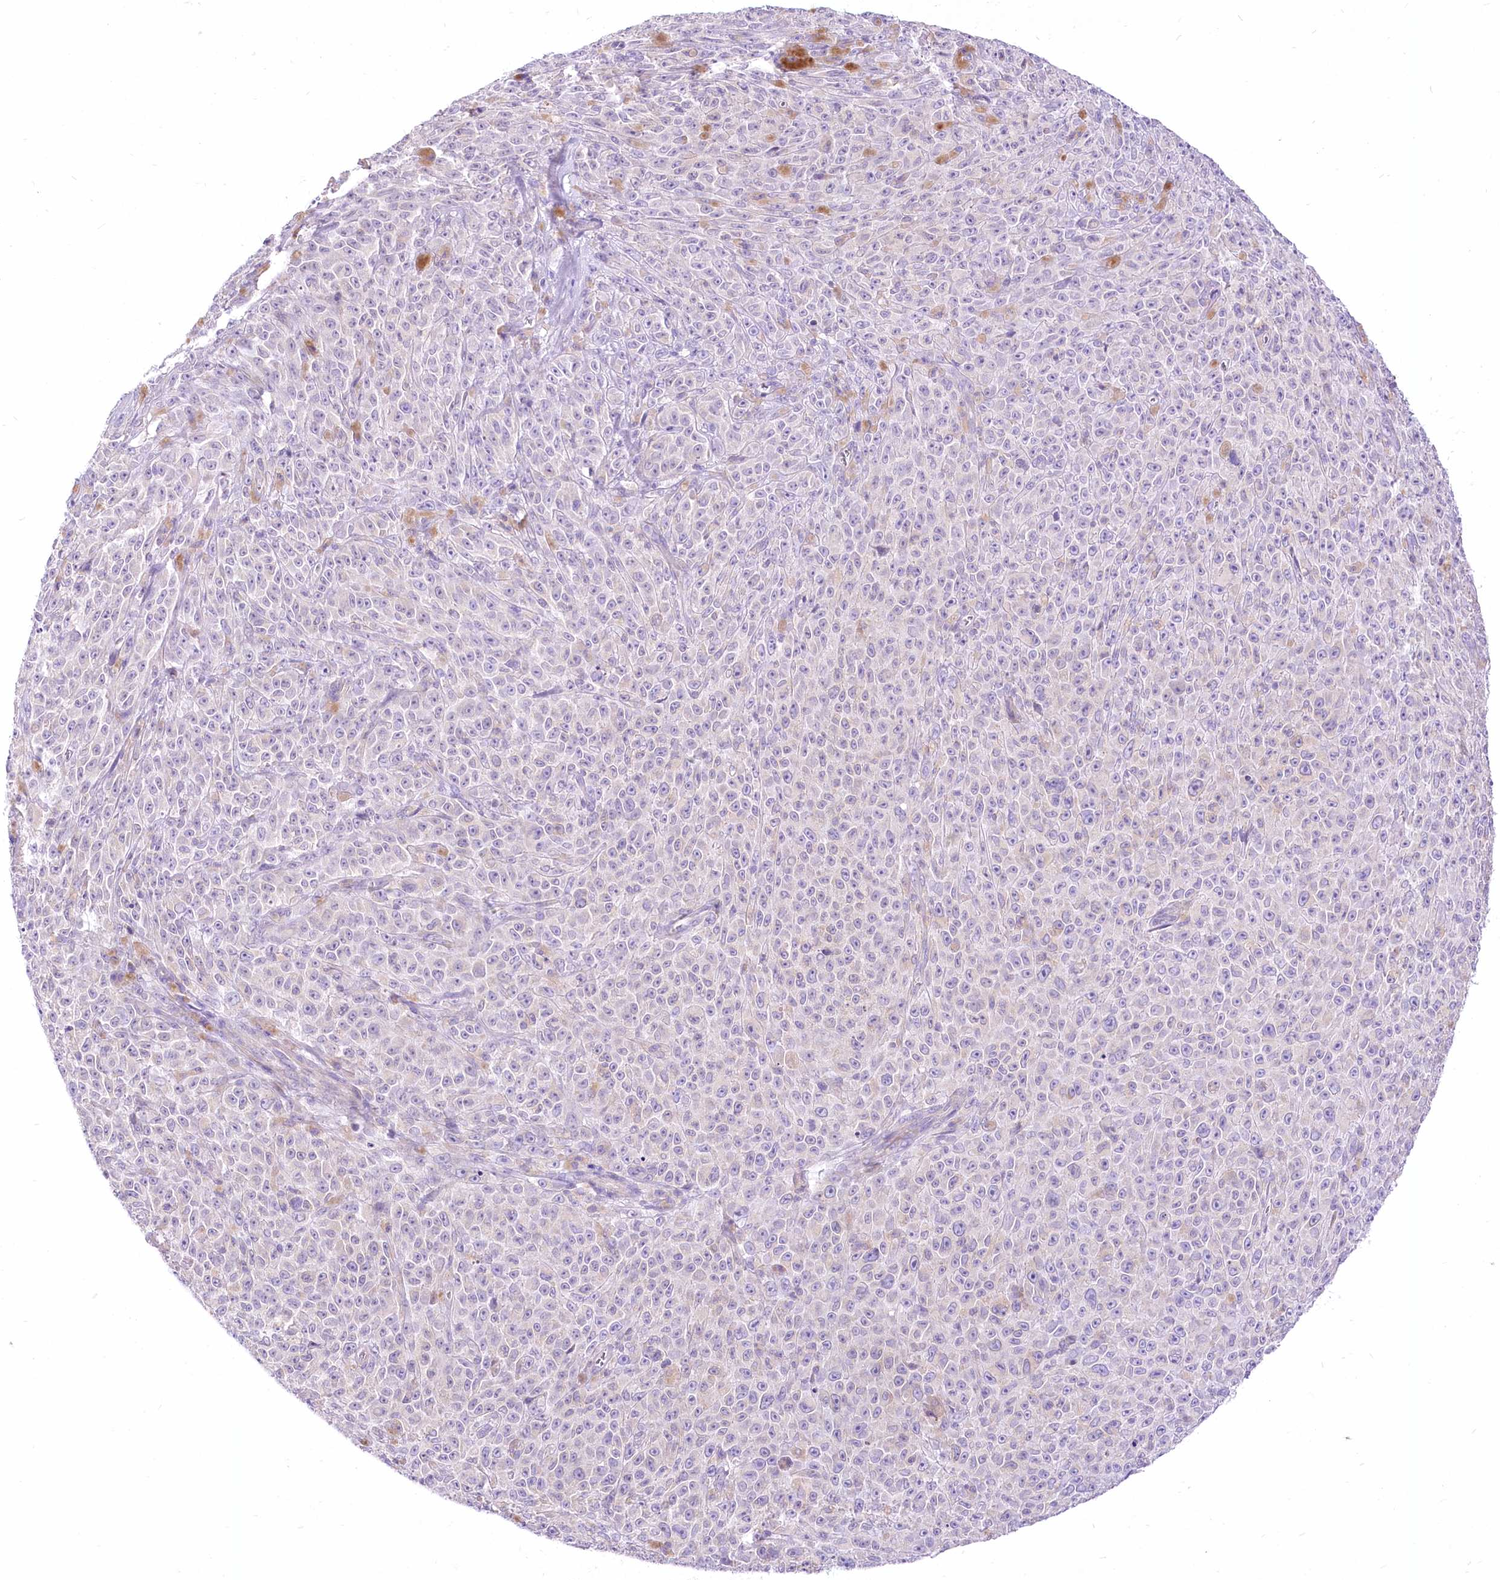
{"staining": {"intensity": "negative", "quantity": "none", "location": "none"}, "tissue": "melanoma", "cell_type": "Tumor cells", "image_type": "cancer", "snomed": [{"axis": "morphology", "description": "Malignant melanoma, NOS"}, {"axis": "topography", "description": "Skin"}], "caption": "Human malignant melanoma stained for a protein using immunohistochemistry shows no positivity in tumor cells.", "gene": "HELT", "patient": {"sex": "female", "age": 82}}